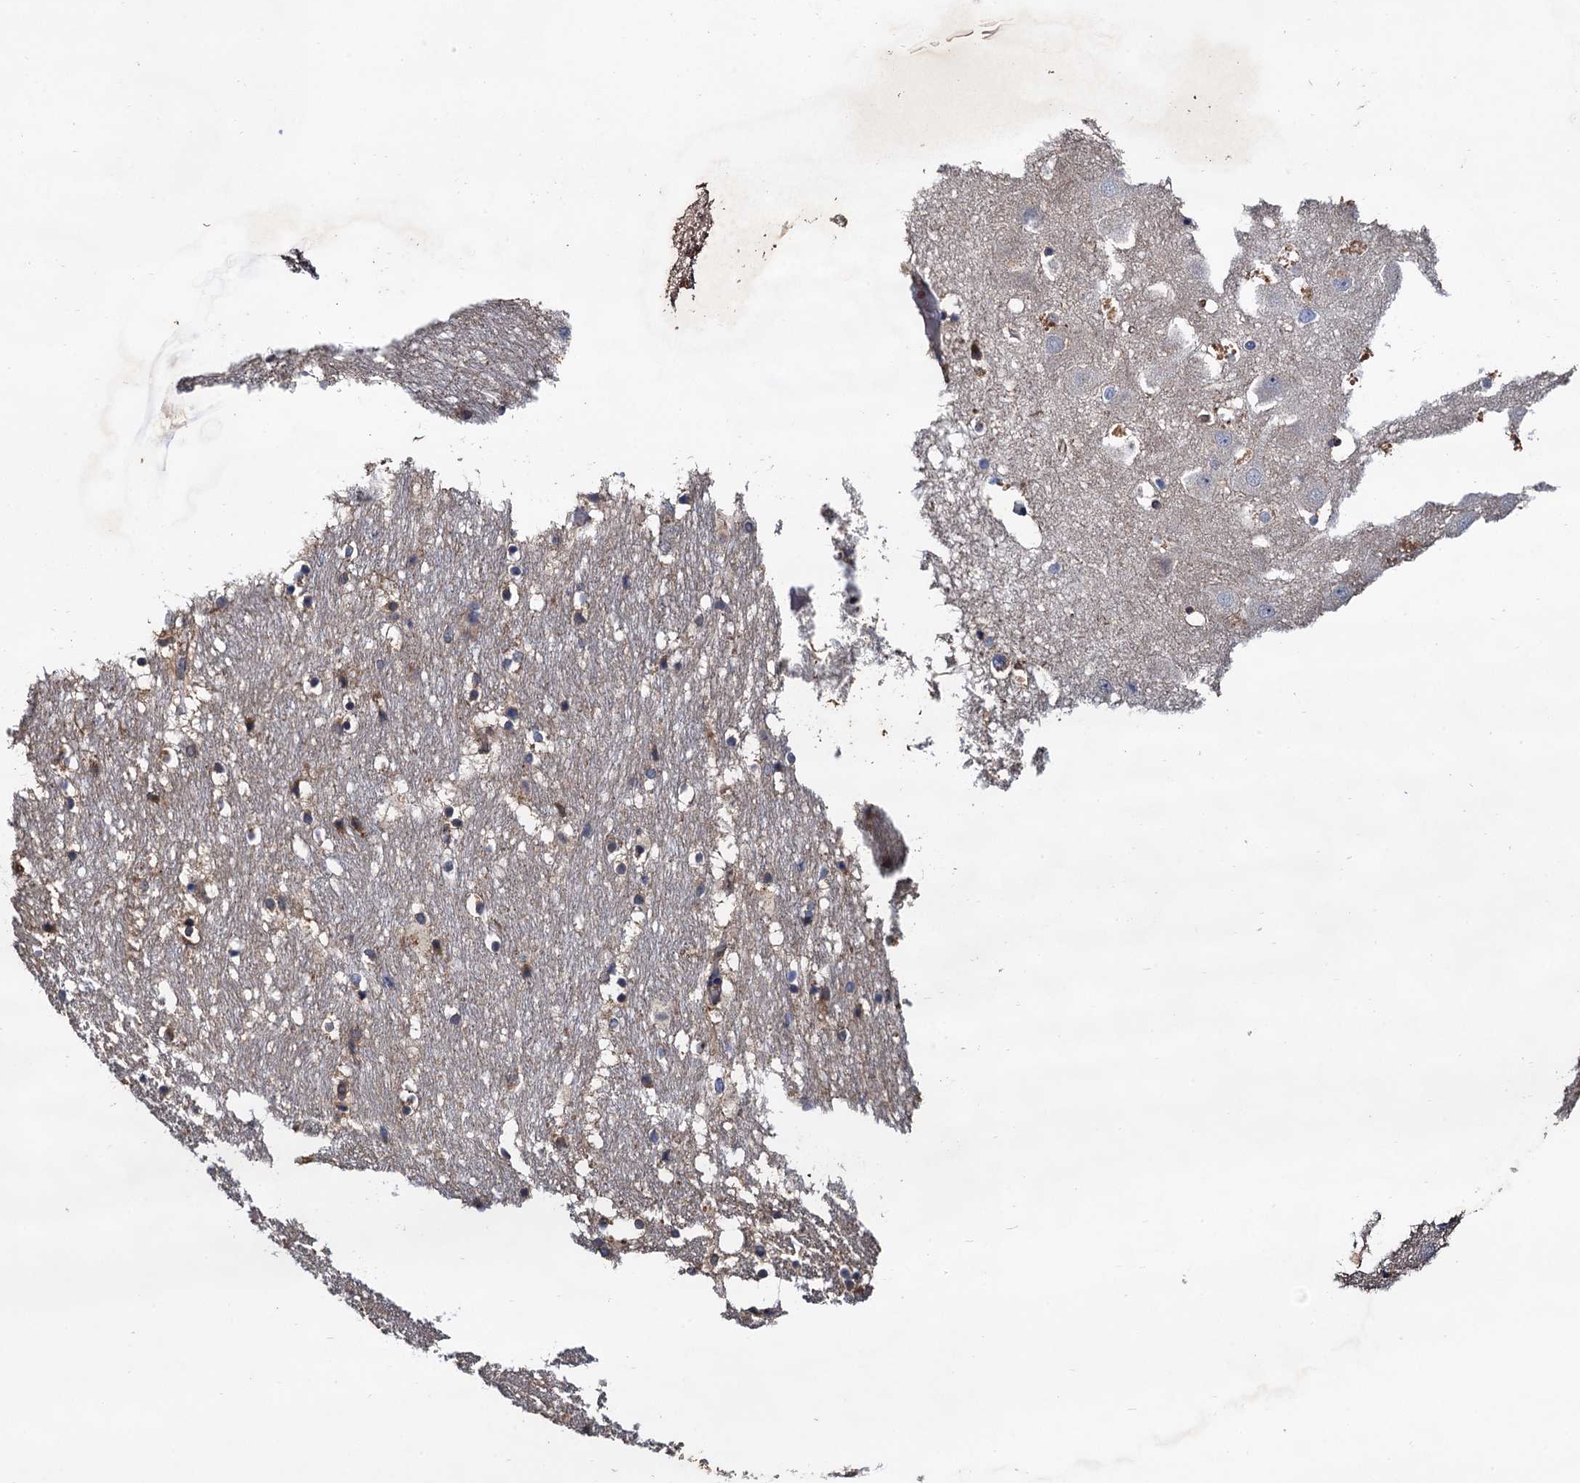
{"staining": {"intensity": "moderate", "quantity": "<25%", "location": "cytoplasmic/membranous"}, "tissue": "hippocampus", "cell_type": "Glial cells", "image_type": "normal", "snomed": [{"axis": "morphology", "description": "Normal tissue, NOS"}, {"axis": "topography", "description": "Hippocampus"}], "caption": "A brown stain shows moderate cytoplasmic/membranous positivity of a protein in glial cells of normal hippocampus.", "gene": "TMEM39B", "patient": {"sex": "female", "age": 52}}